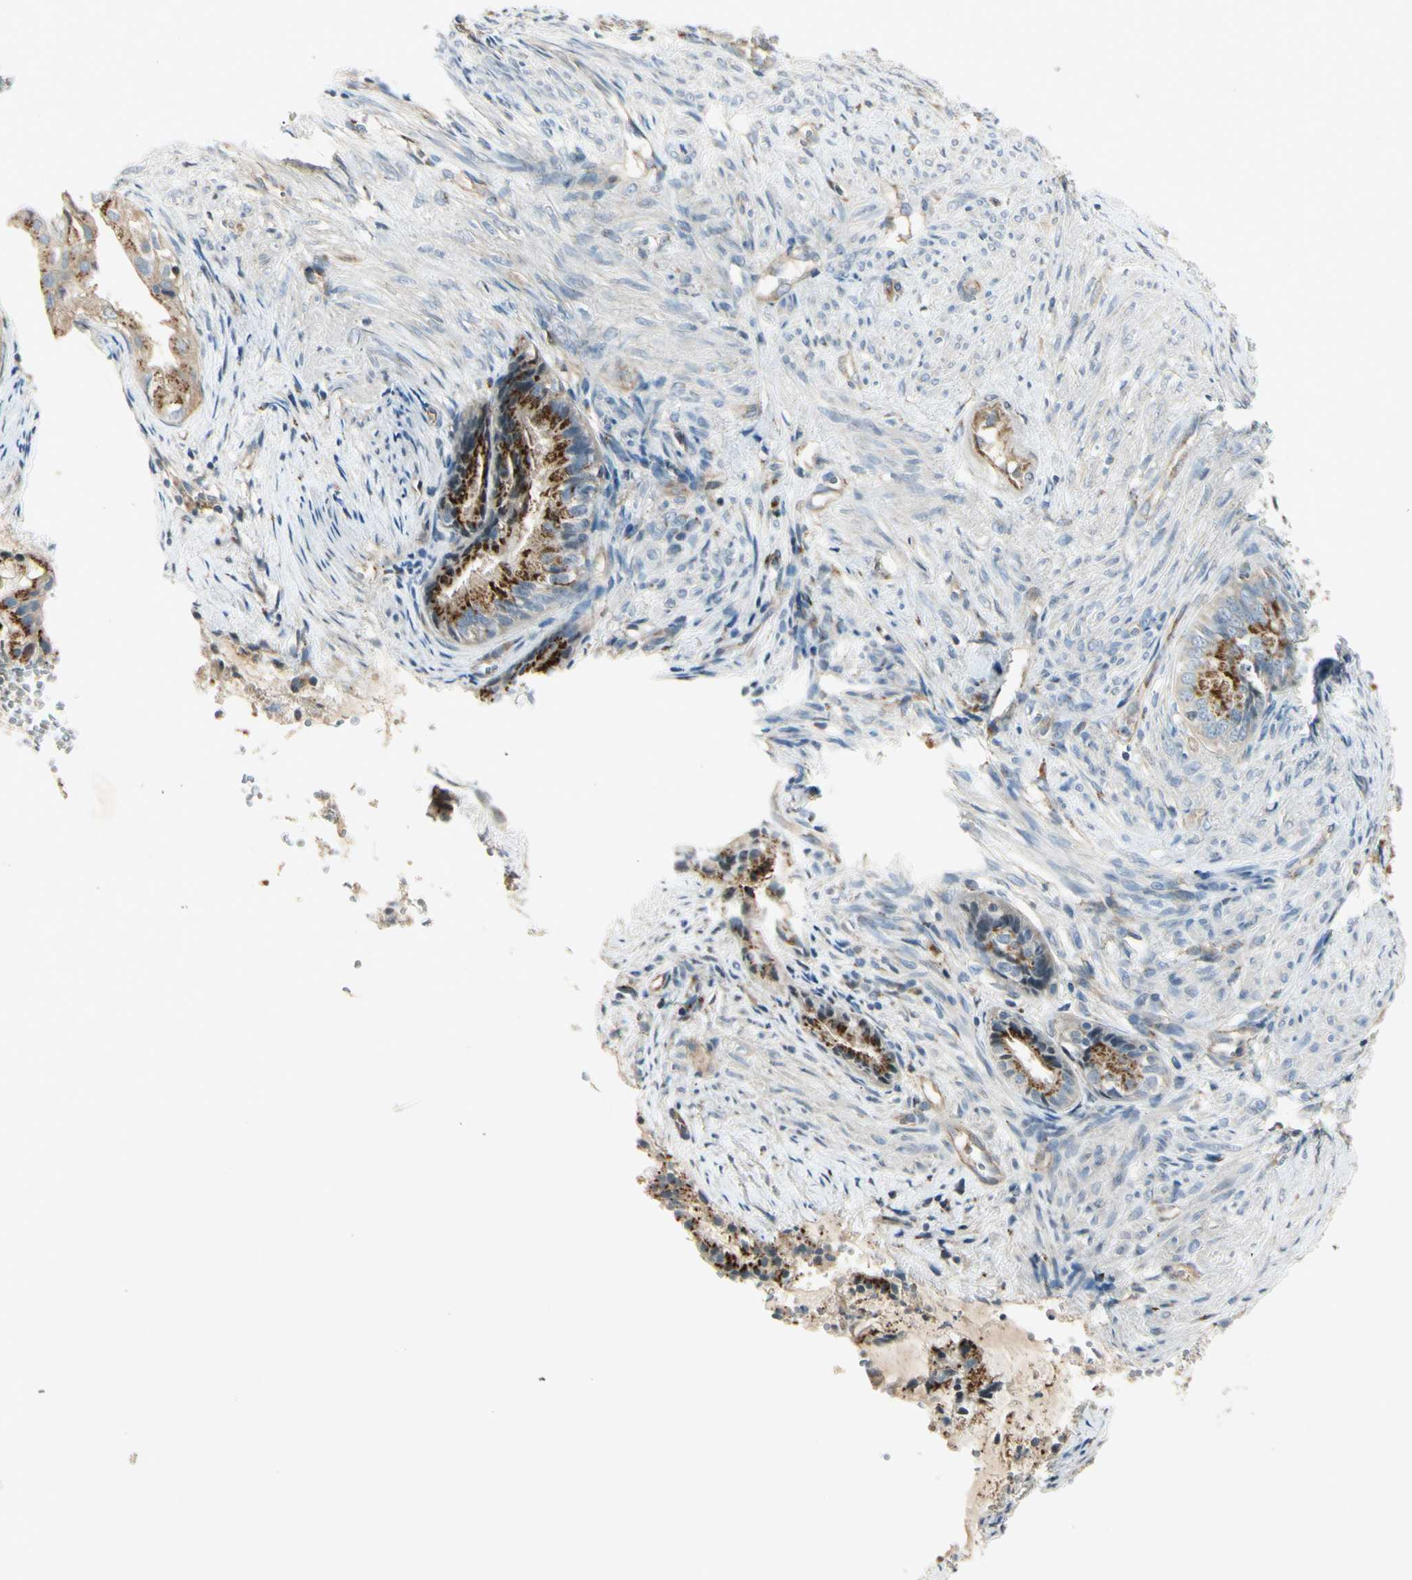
{"staining": {"intensity": "strong", "quantity": ">75%", "location": "cytoplasmic/membranous"}, "tissue": "endometrial cancer", "cell_type": "Tumor cells", "image_type": "cancer", "snomed": [{"axis": "morphology", "description": "Adenocarcinoma, NOS"}, {"axis": "topography", "description": "Endometrium"}], "caption": "The histopathology image displays staining of endometrial cancer (adenocarcinoma), revealing strong cytoplasmic/membranous protein positivity (brown color) within tumor cells.", "gene": "ABCA3", "patient": {"sex": "female", "age": 86}}